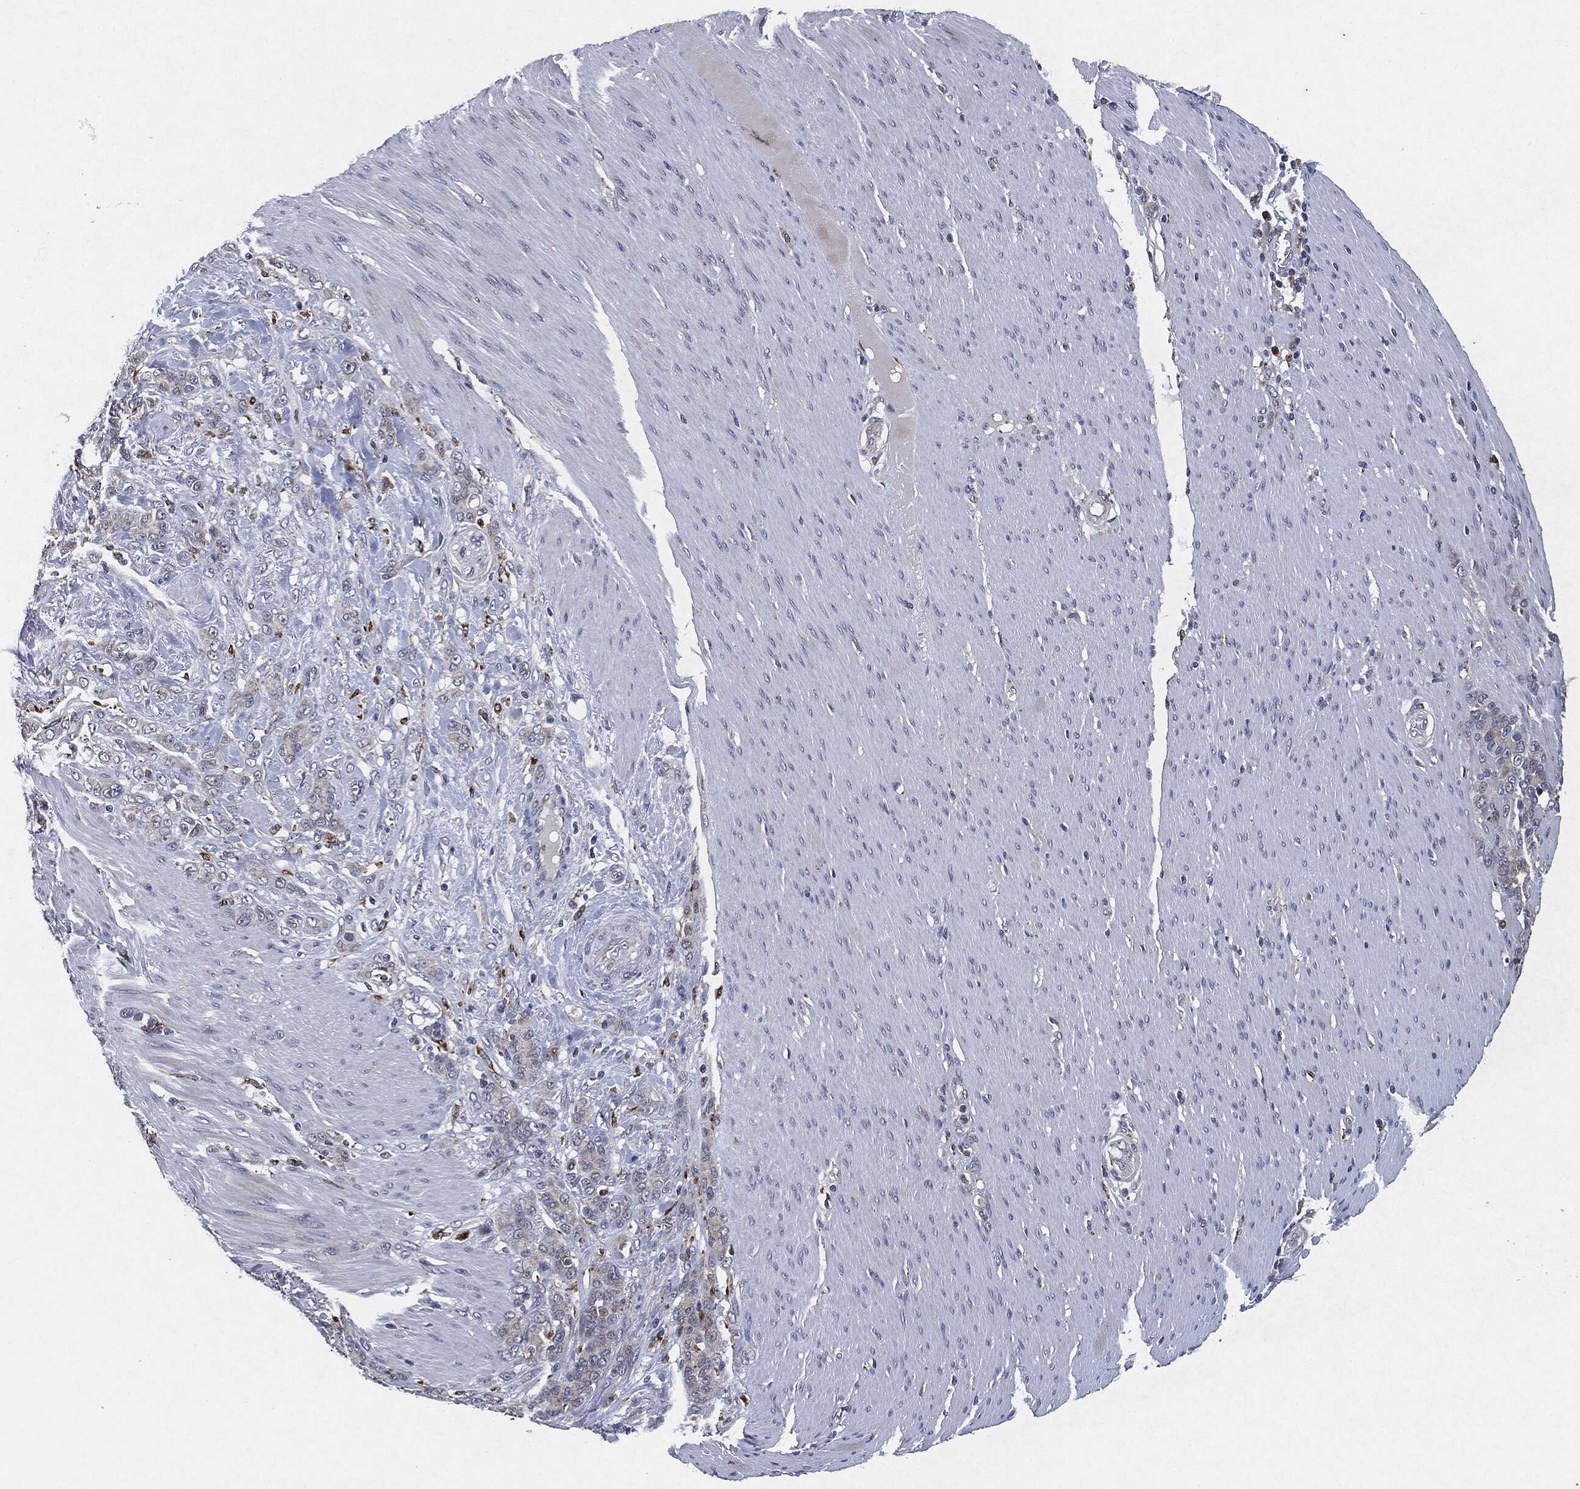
{"staining": {"intensity": "negative", "quantity": "none", "location": "none"}, "tissue": "stomach cancer", "cell_type": "Tumor cells", "image_type": "cancer", "snomed": [{"axis": "morphology", "description": "Normal tissue, NOS"}, {"axis": "morphology", "description": "Adenocarcinoma, NOS"}, {"axis": "topography", "description": "Stomach"}], "caption": "DAB immunohistochemical staining of adenocarcinoma (stomach) displays no significant positivity in tumor cells.", "gene": "SLC31A2", "patient": {"sex": "female", "age": 79}}